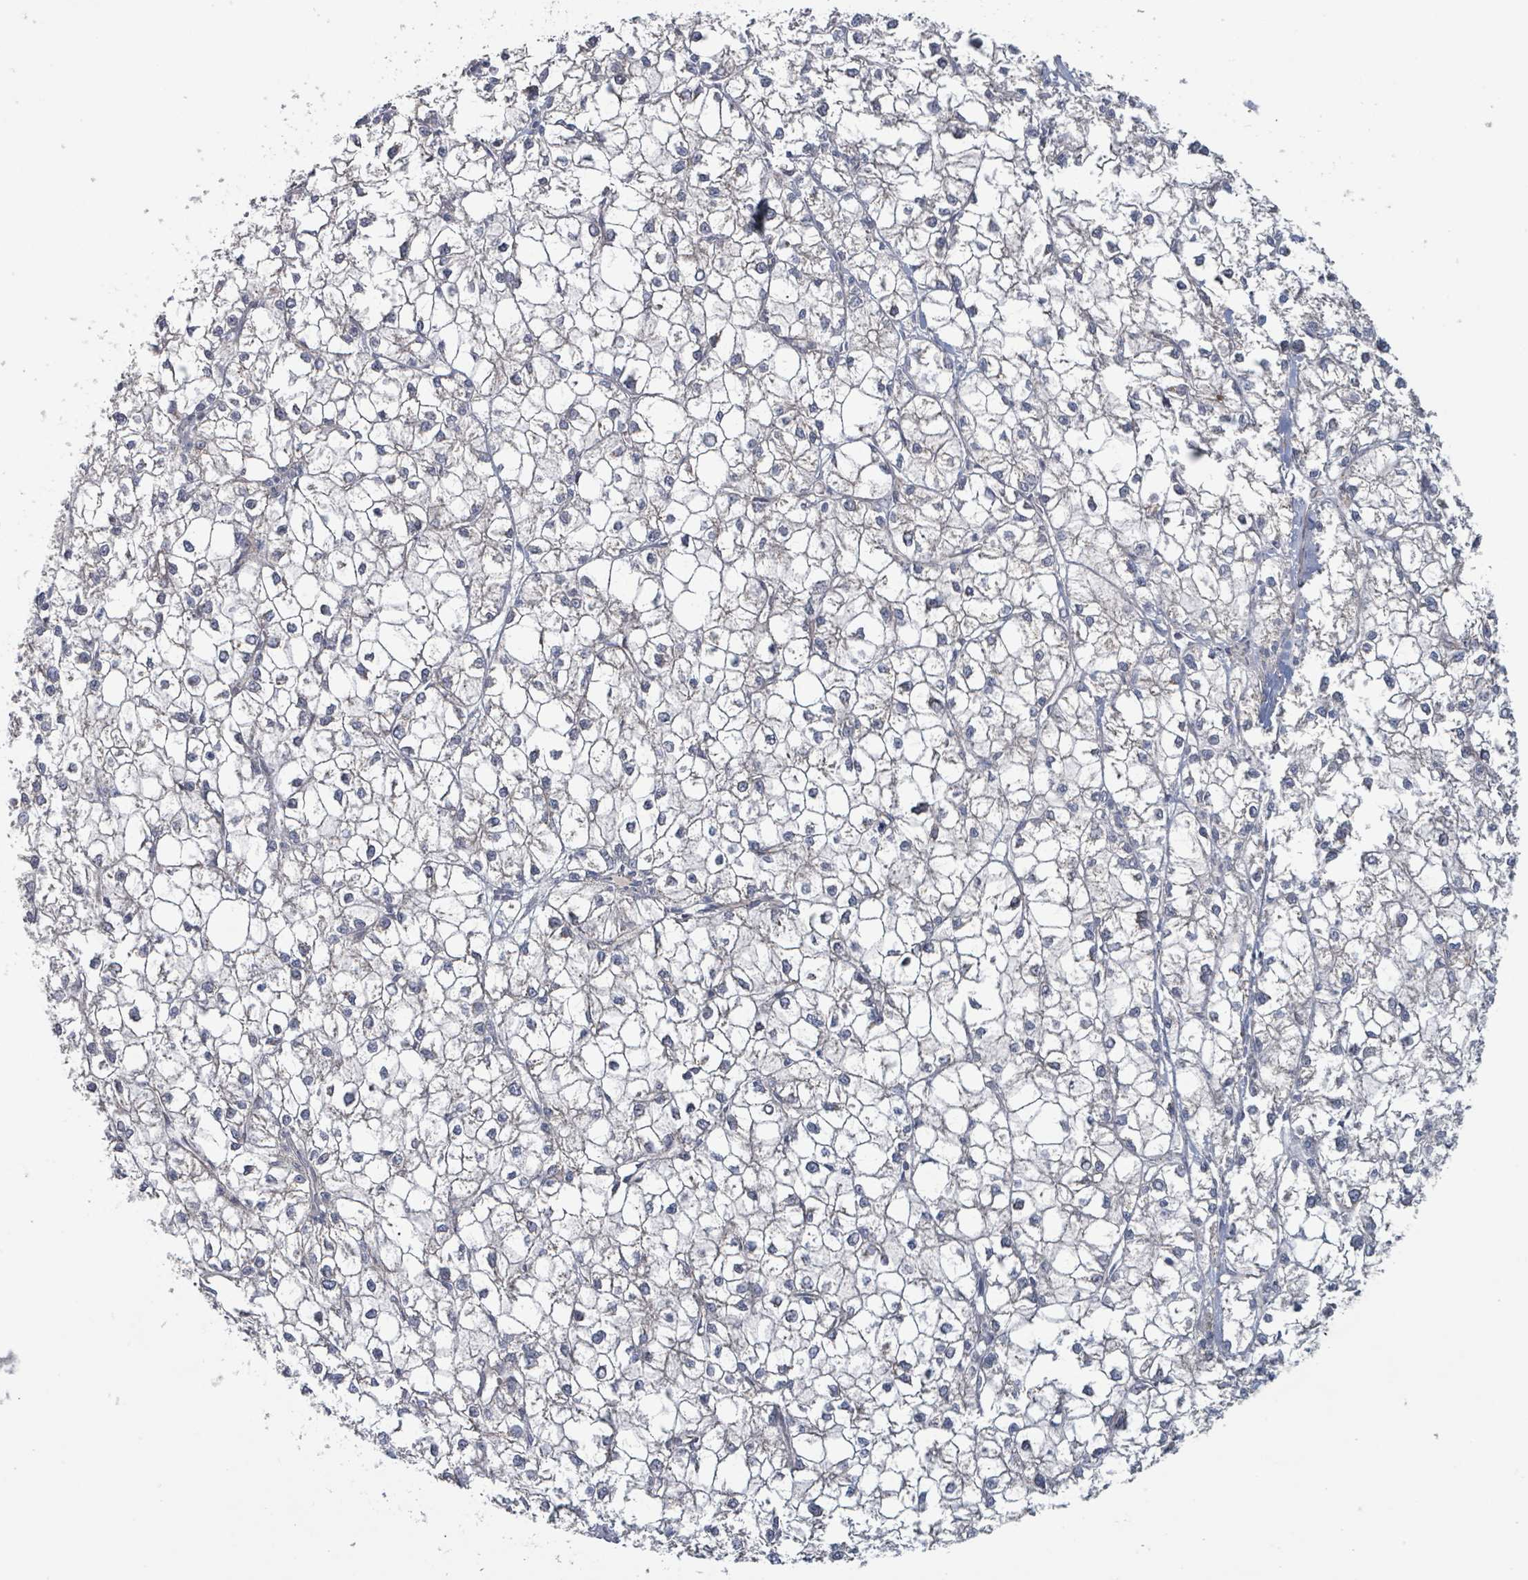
{"staining": {"intensity": "negative", "quantity": "none", "location": "none"}, "tissue": "liver cancer", "cell_type": "Tumor cells", "image_type": "cancer", "snomed": [{"axis": "morphology", "description": "Carcinoma, Hepatocellular, NOS"}, {"axis": "topography", "description": "Liver"}], "caption": "High power microscopy histopathology image of an immunohistochemistry image of liver cancer, revealing no significant positivity in tumor cells. (DAB (3,3'-diaminobenzidine) immunohistochemistry (IHC) visualized using brightfield microscopy, high magnification).", "gene": "COL5A3", "patient": {"sex": "female", "age": 43}}